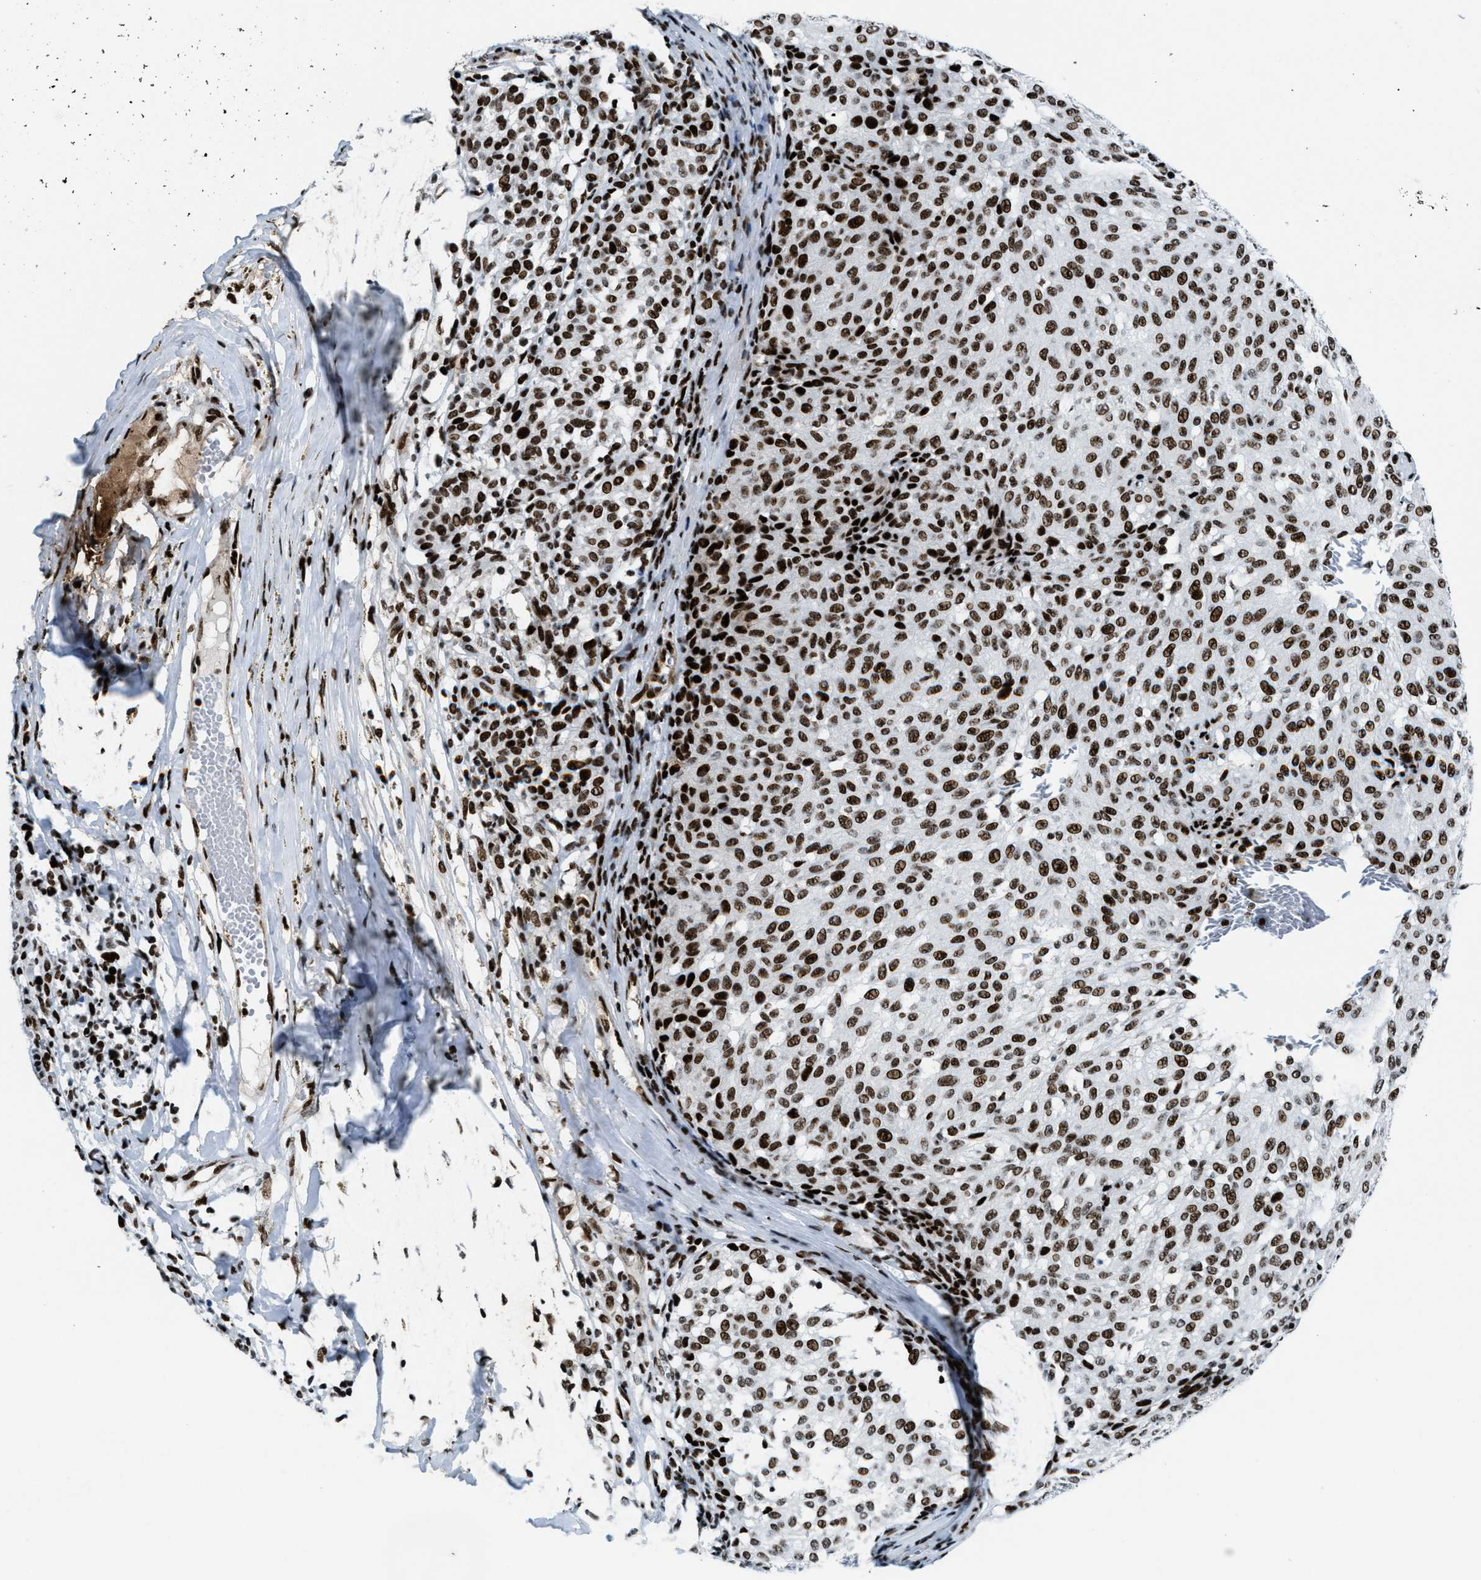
{"staining": {"intensity": "strong", "quantity": ">75%", "location": "nuclear"}, "tissue": "melanoma", "cell_type": "Tumor cells", "image_type": "cancer", "snomed": [{"axis": "morphology", "description": "Malignant melanoma, NOS"}, {"axis": "topography", "description": "Skin"}], "caption": "Melanoma stained for a protein (brown) exhibits strong nuclear positive staining in approximately >75% of tumor cells.", "gene": "NONO", "patient": {"sex": "female", "age": 72}}